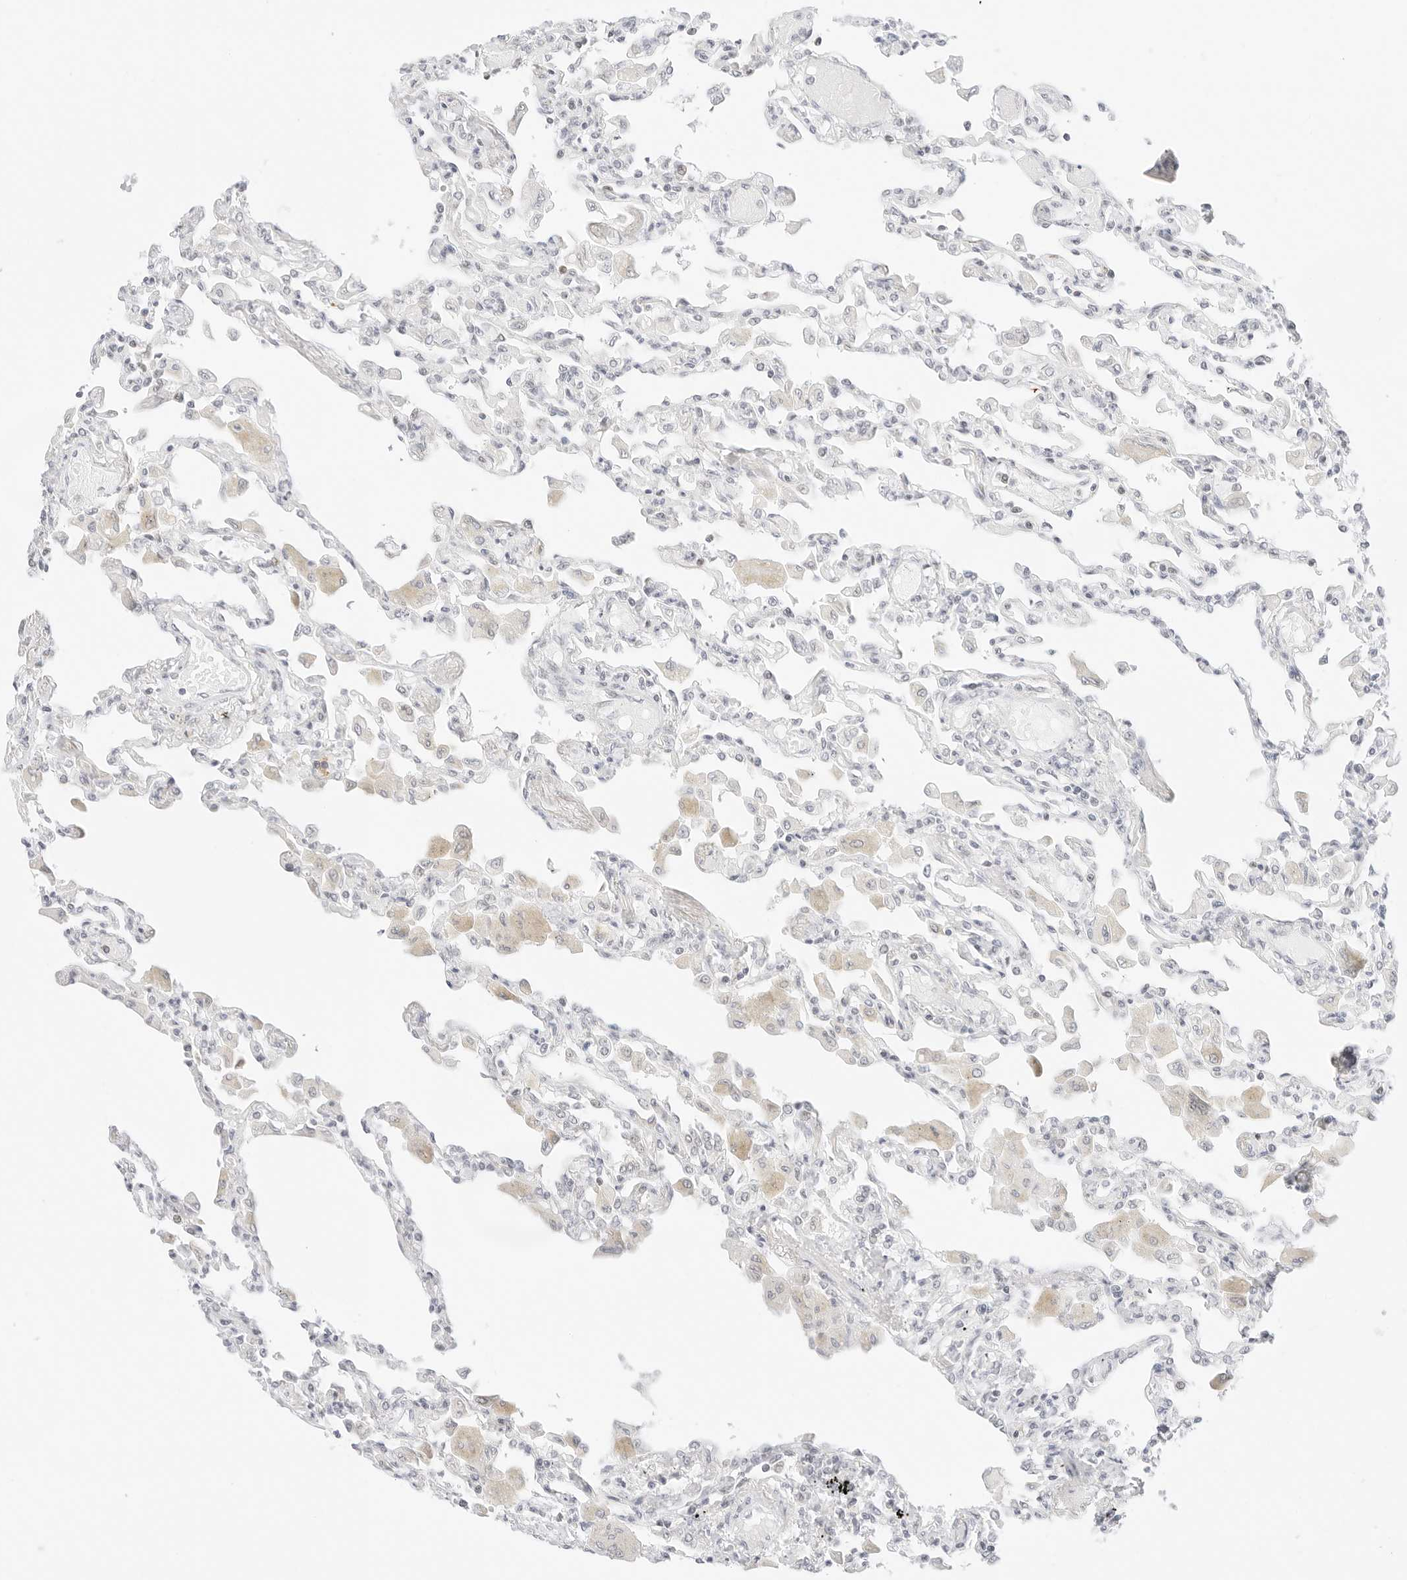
{"staining": {"intensity": "negative", "quantity": "none", "location": "none"}, "tissue": "lung", "cell_type": "Alveolar cells", "image_type": "normal", "snomed": [{"axis": "morphology", "description": "Normal tissue, NOS"}, {"axis": "topography", "description": "Bronchus"}, {"axis": "topography", "description": "Lung"}], "caption": "Immunohistochemistry of normal lung exhibits no expression in alveolar cells.", "gene": "GNAS", "patient": {"sex": "female", "age": 49}}